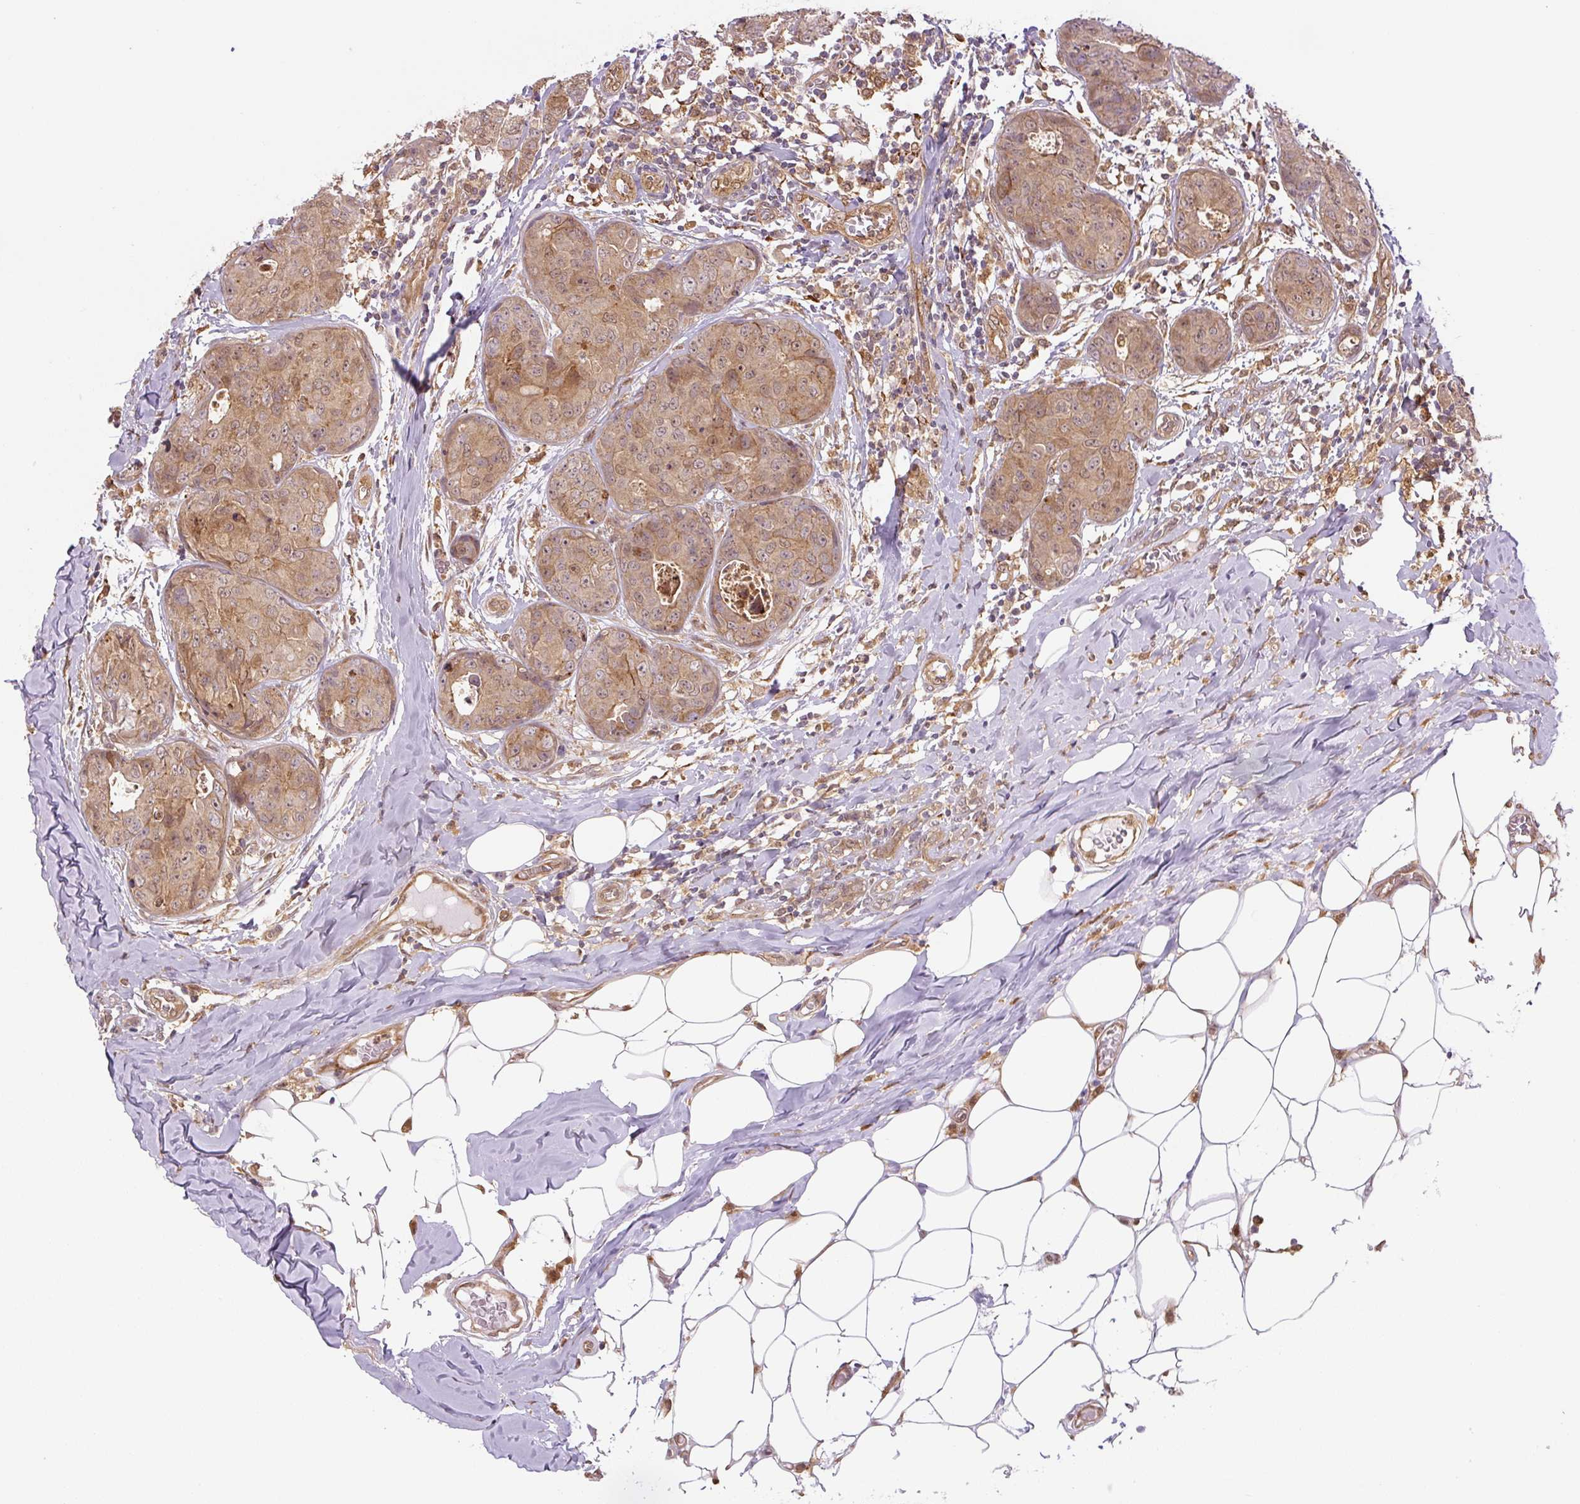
{"staining": {"intensity": "moderate", "quantity": ">75%", "location": "cytoplasmic/membranous"}, "tissue": "breast cancer", "cell_type": "Tumor cells", "image_type": "cancer", "snomed": [{"axis": "morphology", "description": "Duct carcinoma"}, {"axis": "topography", "description": "Breast"}], "caption": "Immunohistochemistry (IHC) of breast invasive ductal carcinoma shows medium levels of moderate cytoplasmic/membranous staining in approximately >75% of tumor cells.", "gene": "ZSWIM7", "patient": {"sex": "female", "age": 43}}